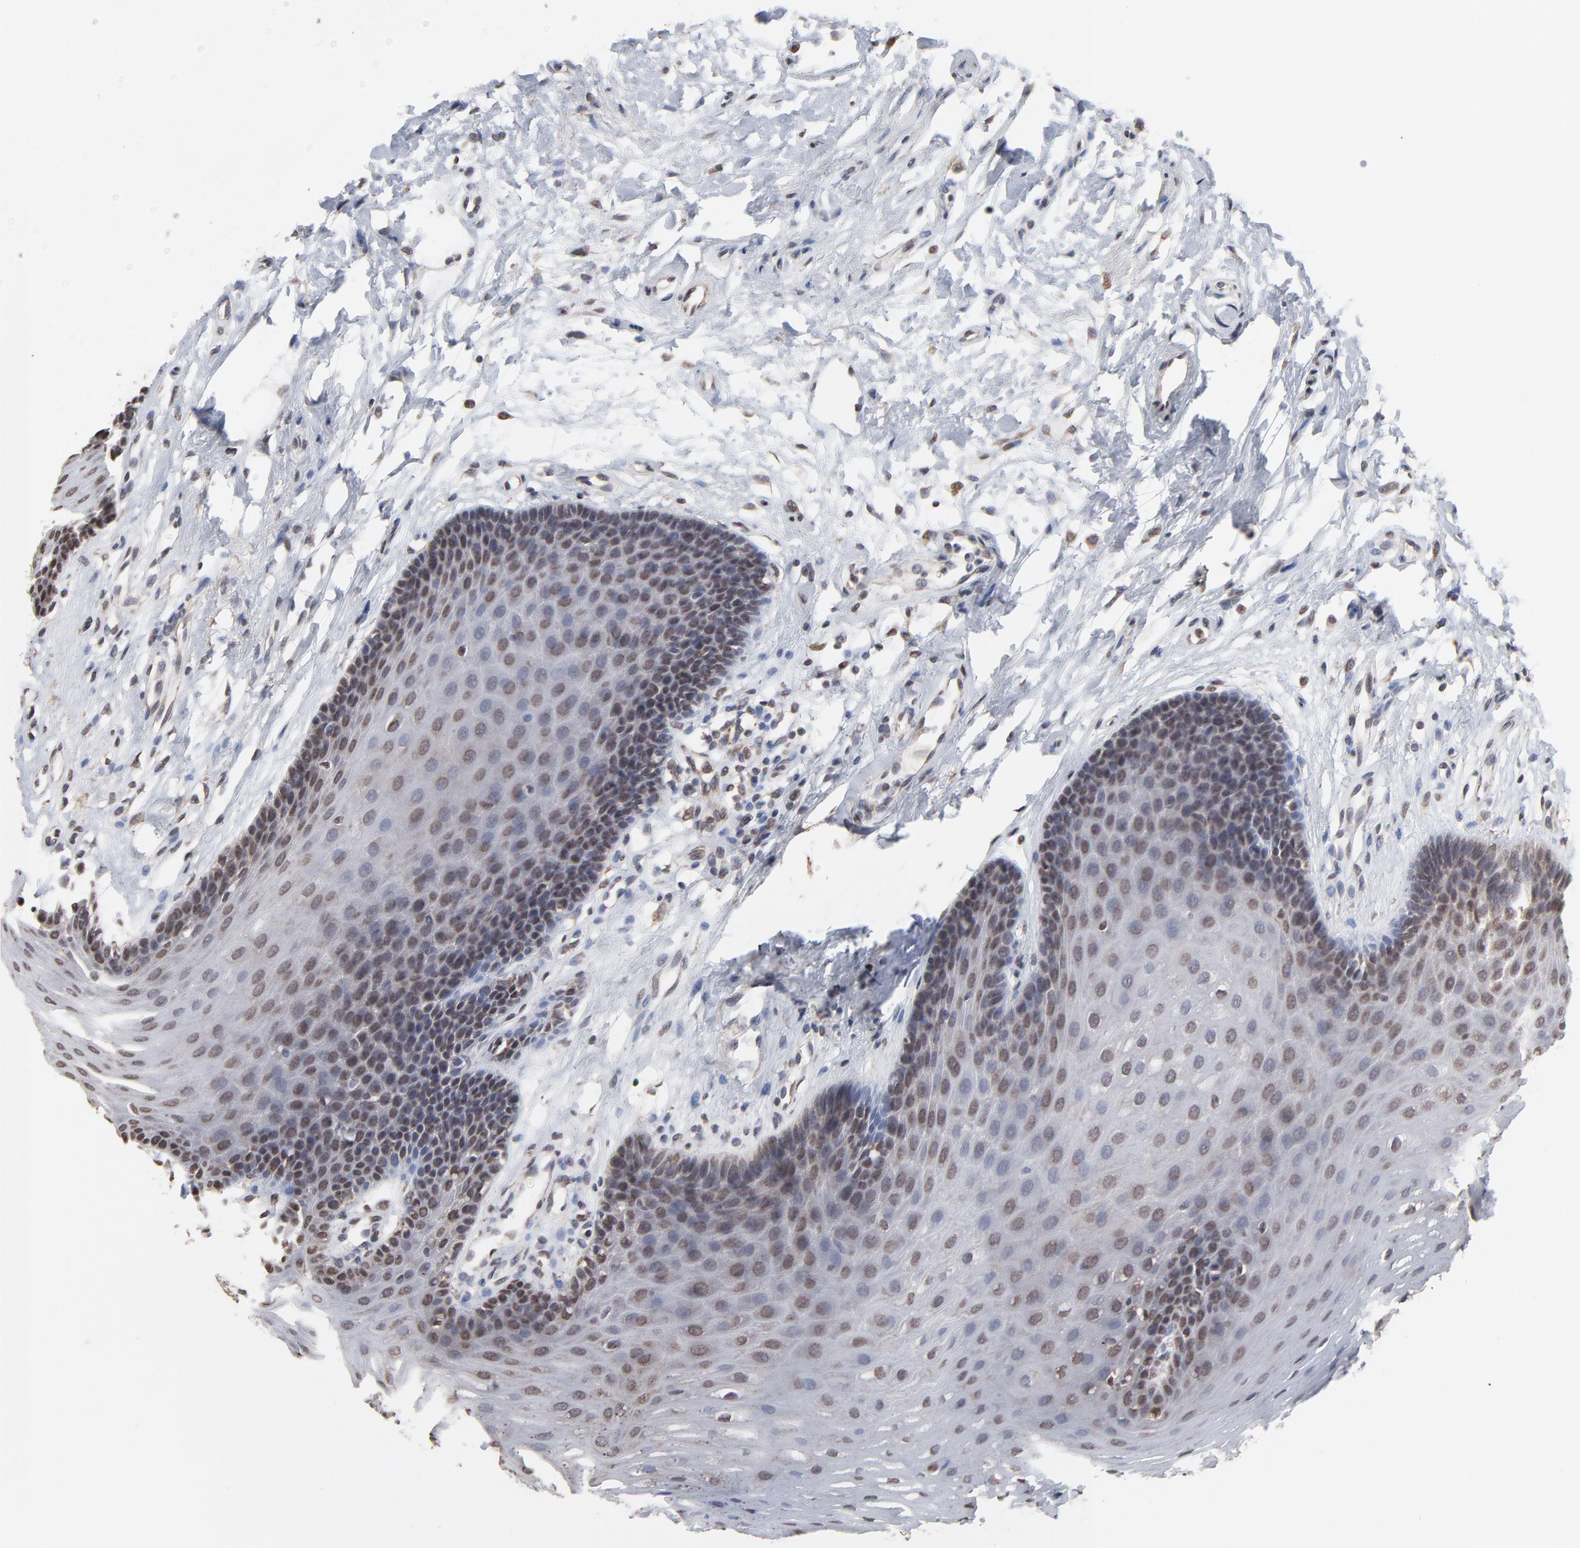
{"staining": {"intensity": "moderate", "quantity": "25%-75%", "location": "nuclear"}, "tissue": "oral mucosa", "cell_type": "Squamous epithelial cells", "image_type": "normal", "snomed": [{"axis": "morphology", "description": "Normal tissue, NOS"}, {"axis": "topography", "description": "Oral tissue"}], "caption": "Brown immunohistochemical staining in benign human oral mucosa demonstrates moderate nuclear staining in about 25%-75% of squamous epithelial cells. (Brightfield microscopy of DAB IHC at high magnification).", "gene": "CHM", "patient": {"sex": "male", "age": 62}}